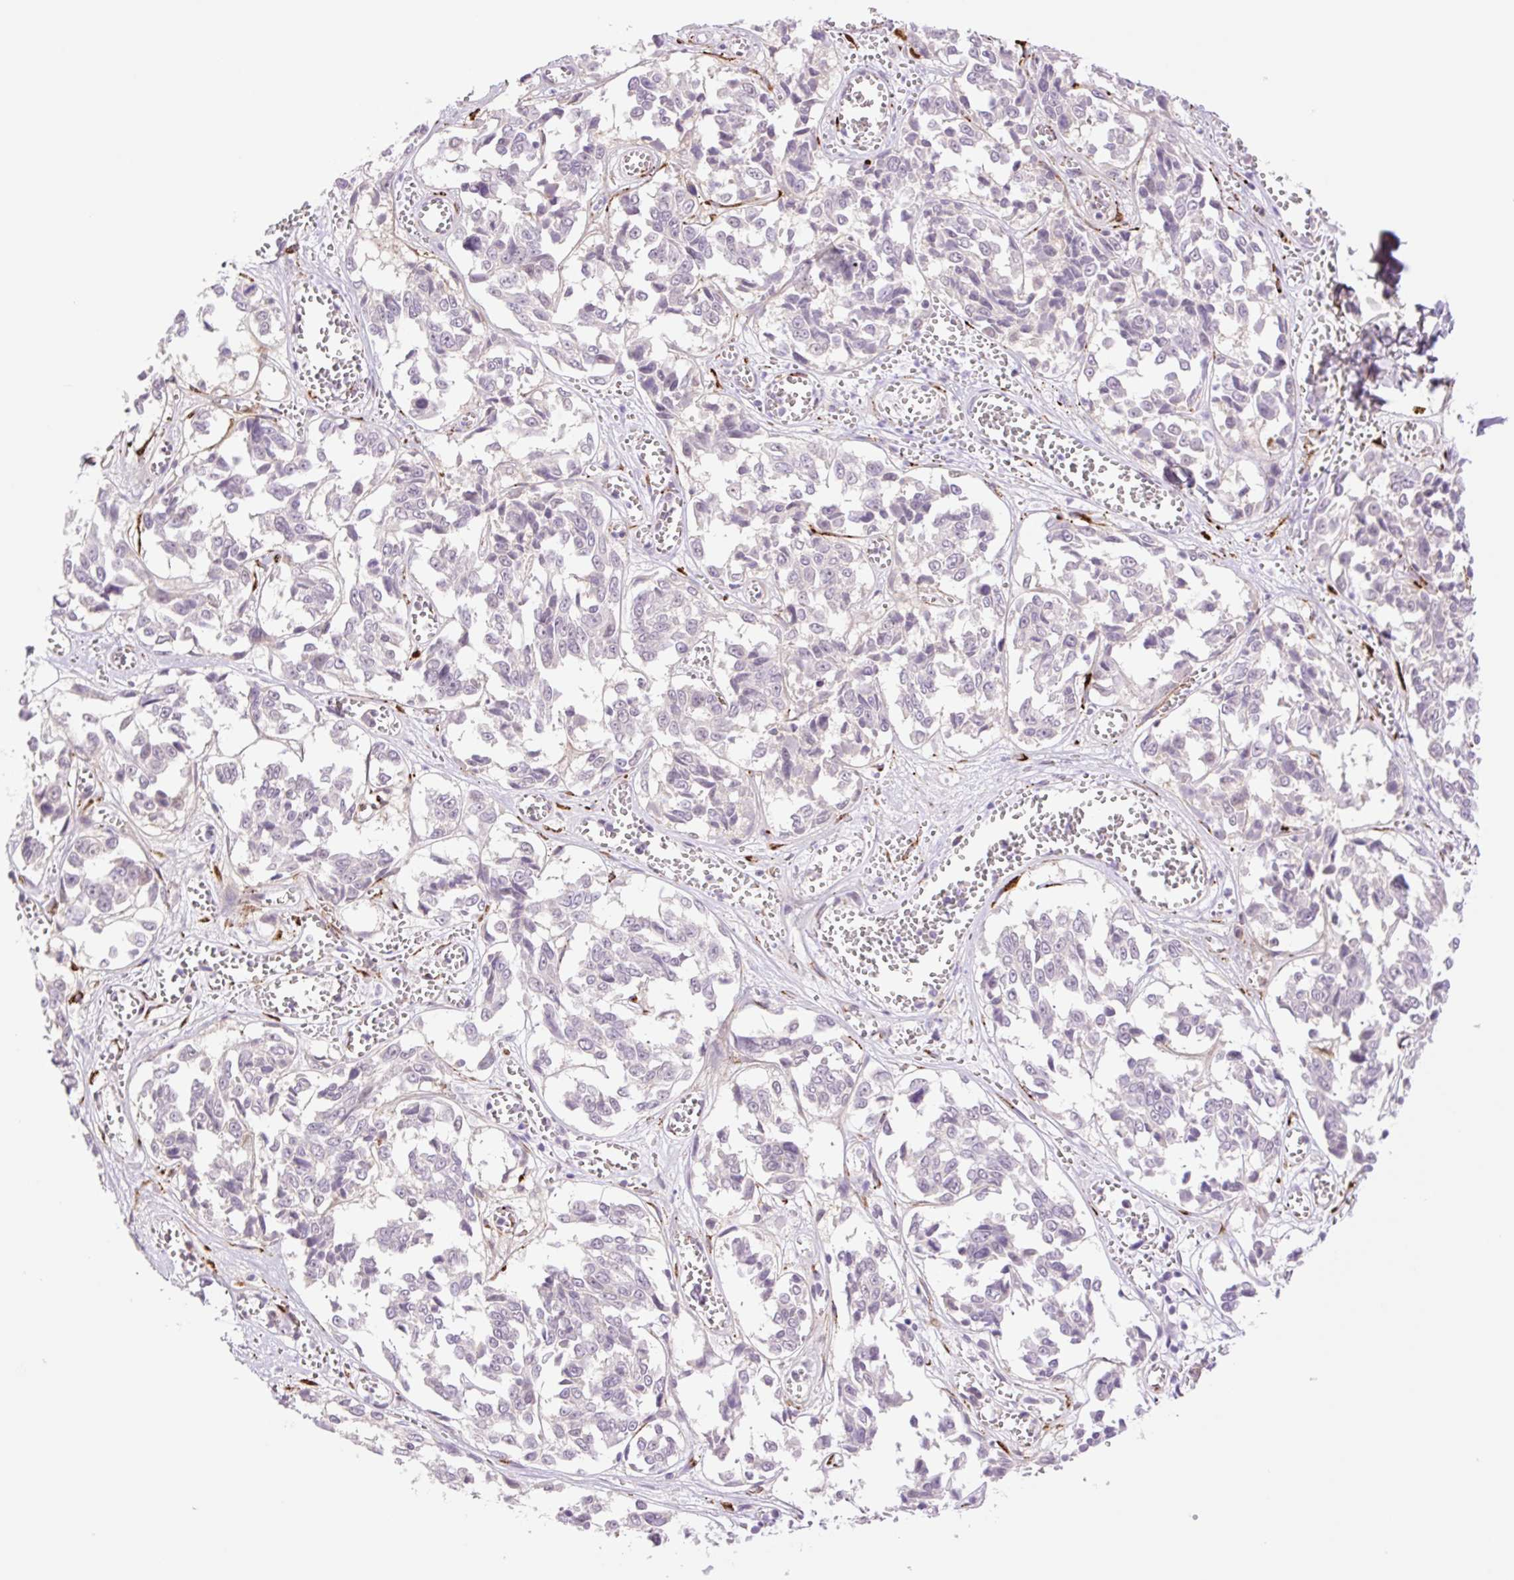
{"staining": {"intensity": "negative", "quantity": "none", "location": "none"}, "tissue": "melanoma", "cell_type": "Tumor cells", "image_type": "cancer", "snomed": [{"axis": "morphology", "description": "Malignant melanoma, NOS"}, {"axis": "topography", "description": "Skin"}], "caption": "This is an immunohistochemistry micrograph of human melanoma. There is no positivity in tumor cells.", "gene": "COL5A1", "patient": {"sex": "female", "age": 64}}